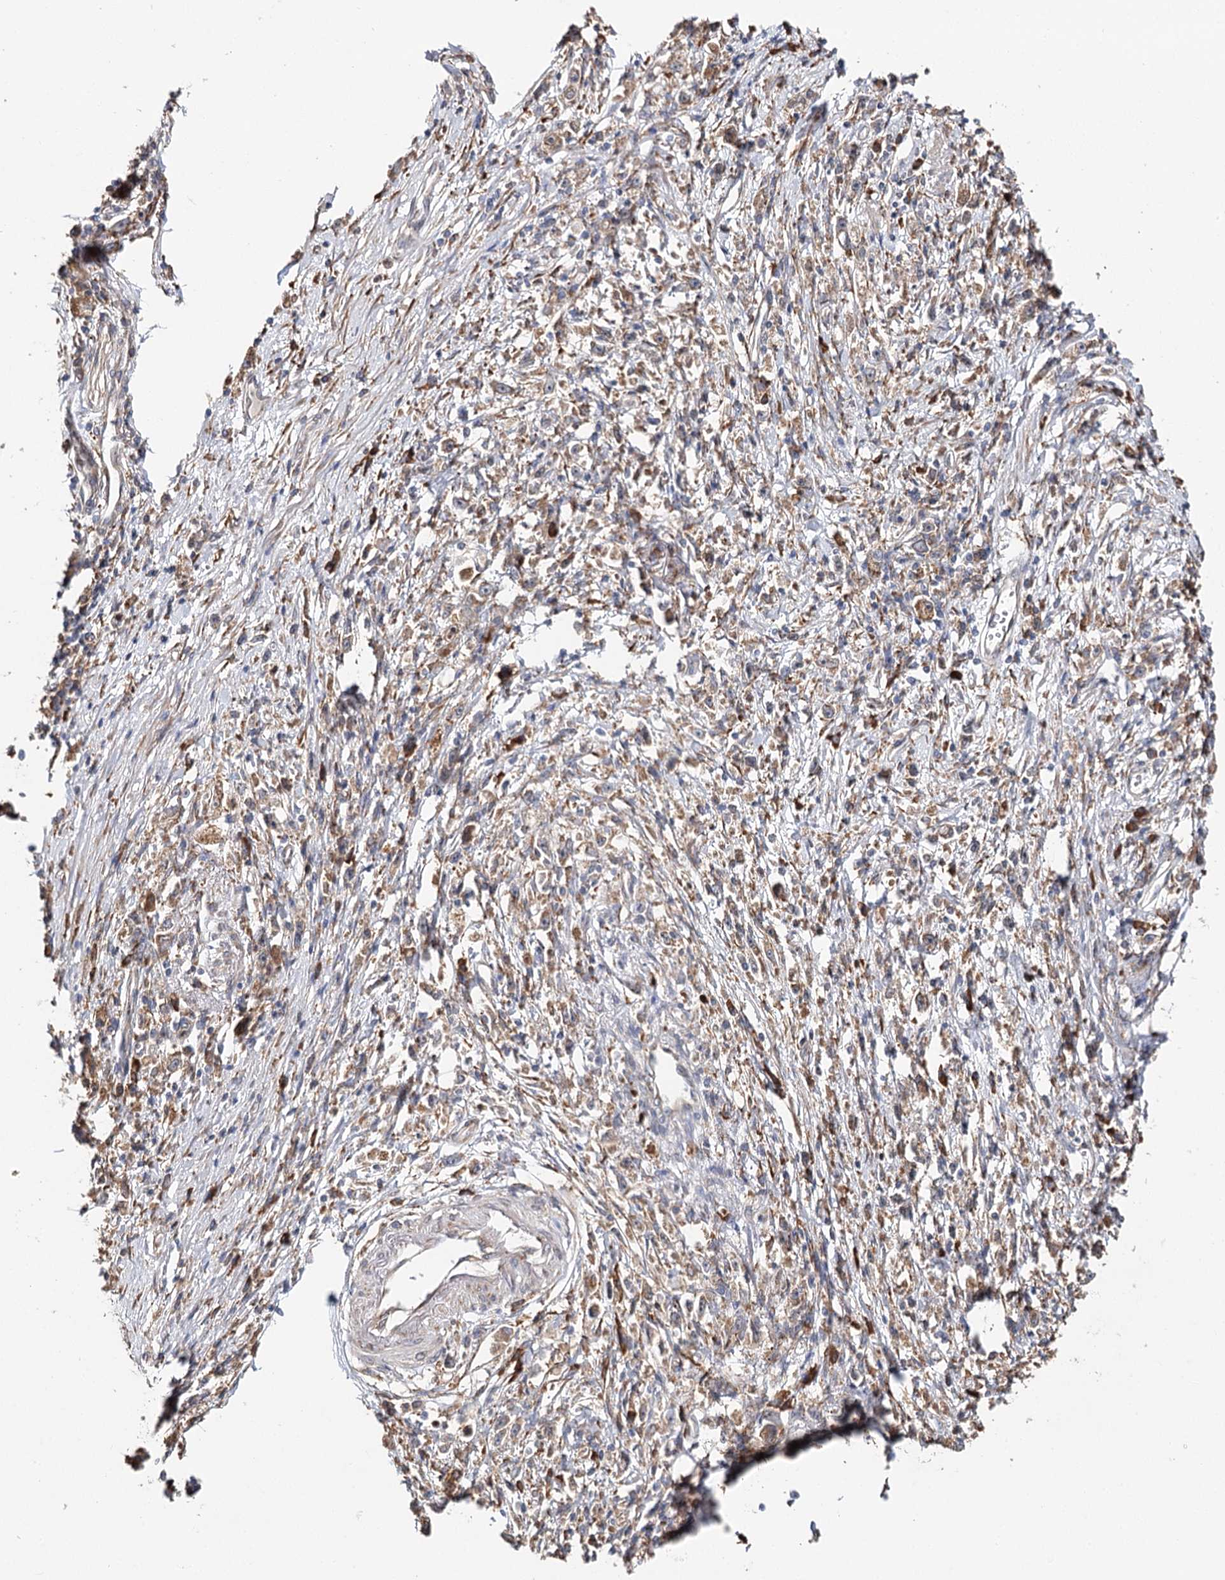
{"staining": {"intensity": "moderate", "quantity": "<25%", "location": "cytoplasmic/membranous"}, "tissue": "stomach cancer", "cell_type": "Tumor cells", "image_type": "cancer", "snomed": [{"axis": "morphology", "description": "Adenocarcinoma, NOS"}, {"axis": "topography", "description": "Stomach"}], "caption": "Tumor cells reveal low levels of moderate cytoplasmic/membranous positivity in about <25% of cells in adenocarcinoma (stomach).", "gene": "VEGFA", "patient": {"sex": "female", "age": 59}}